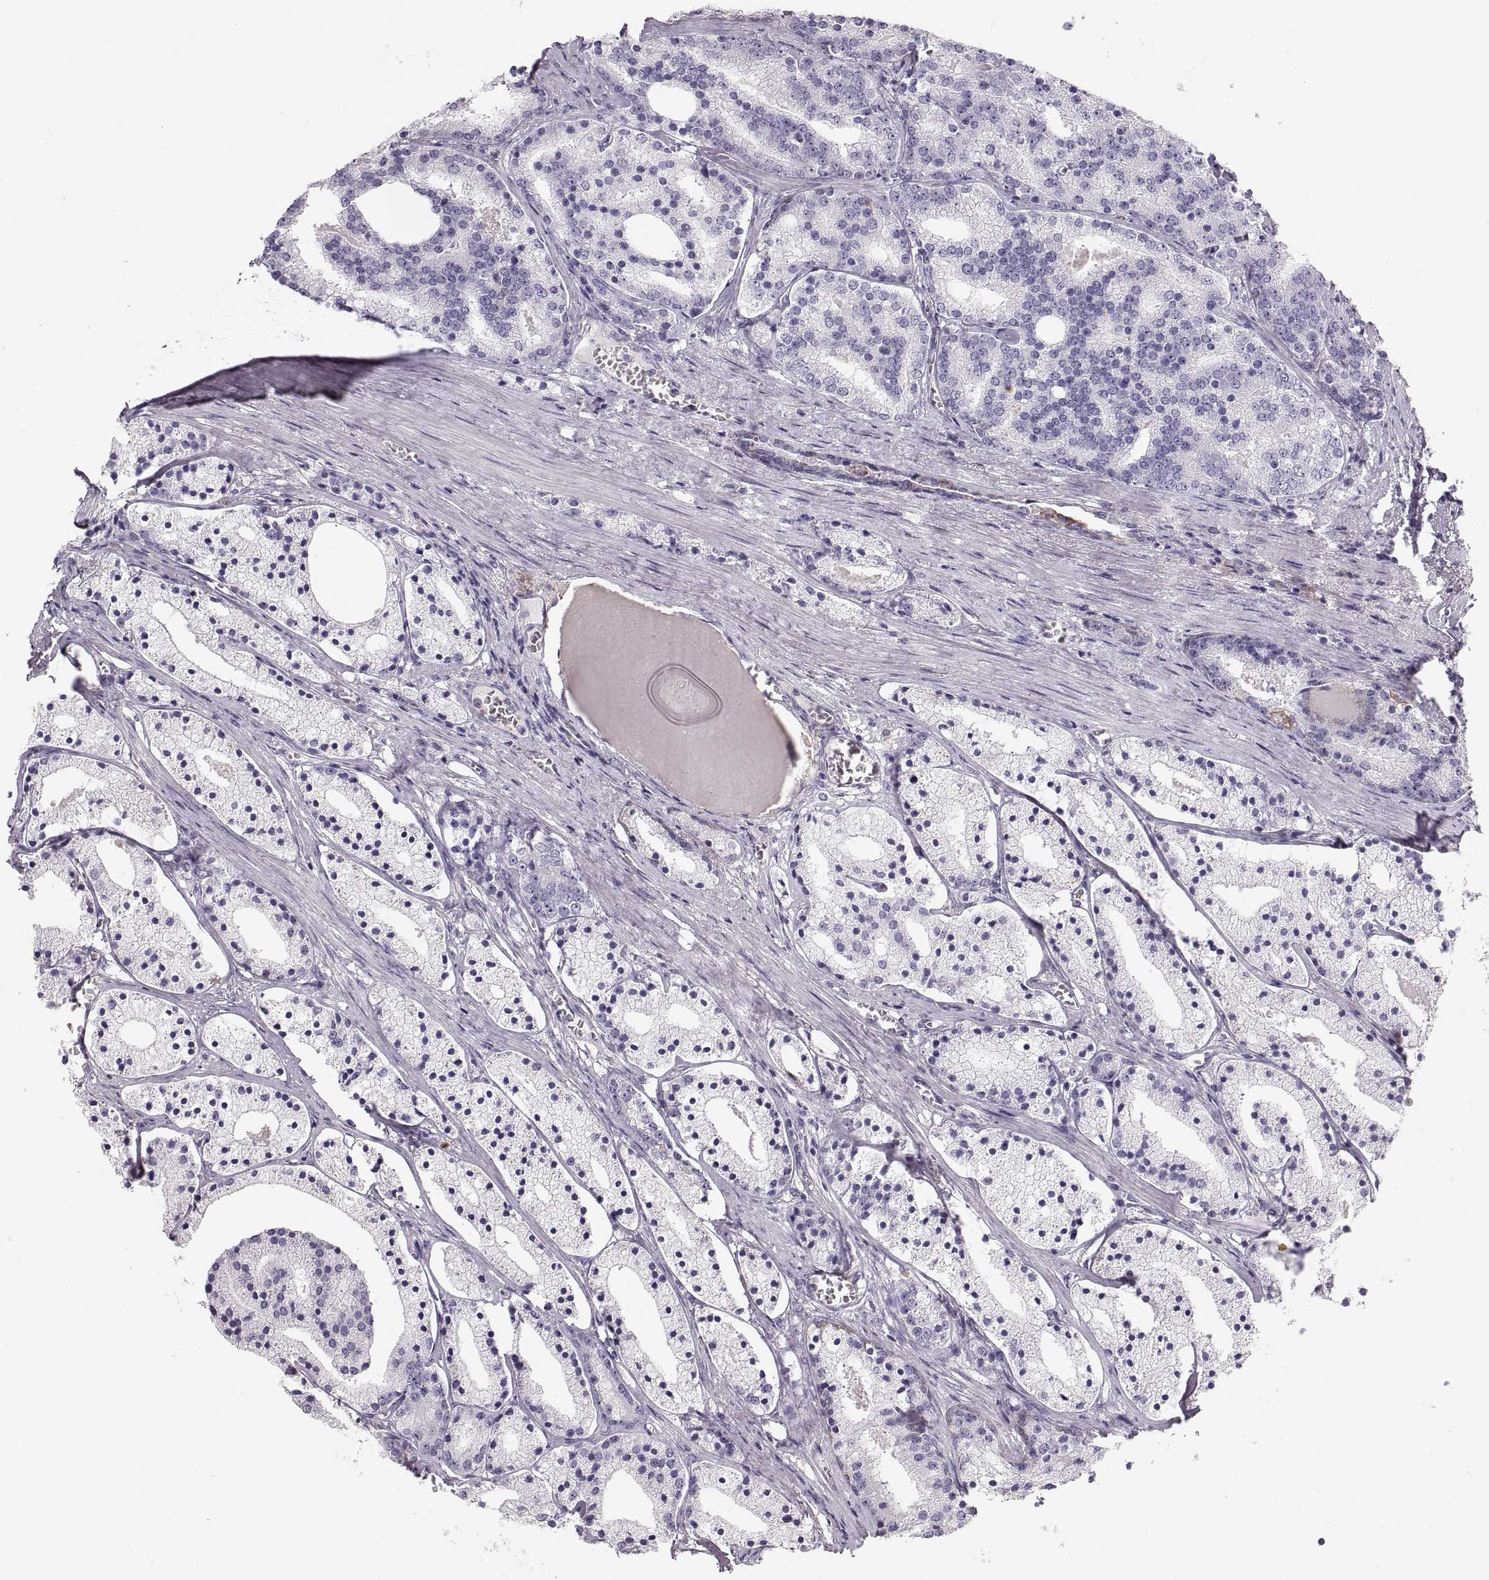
{"staining": {"intensity": "negative", "quantity": "none", "location": "none"}, "tissue": "prostate cancer", "cell_type": "Tumor cells", "image_type": "cancer", "snomed": [{"axis": "morphology", "description": "Adenocarcinoma, NOS"}, {"axis": "topography", "description": "Prostate"}], "caption": "Prostate cancer was stained to show a protein in brown. There is no significant staining in tumor cells.", "gene": "RUNDC3A", "patient": {"sex": "male", "age": 69}}